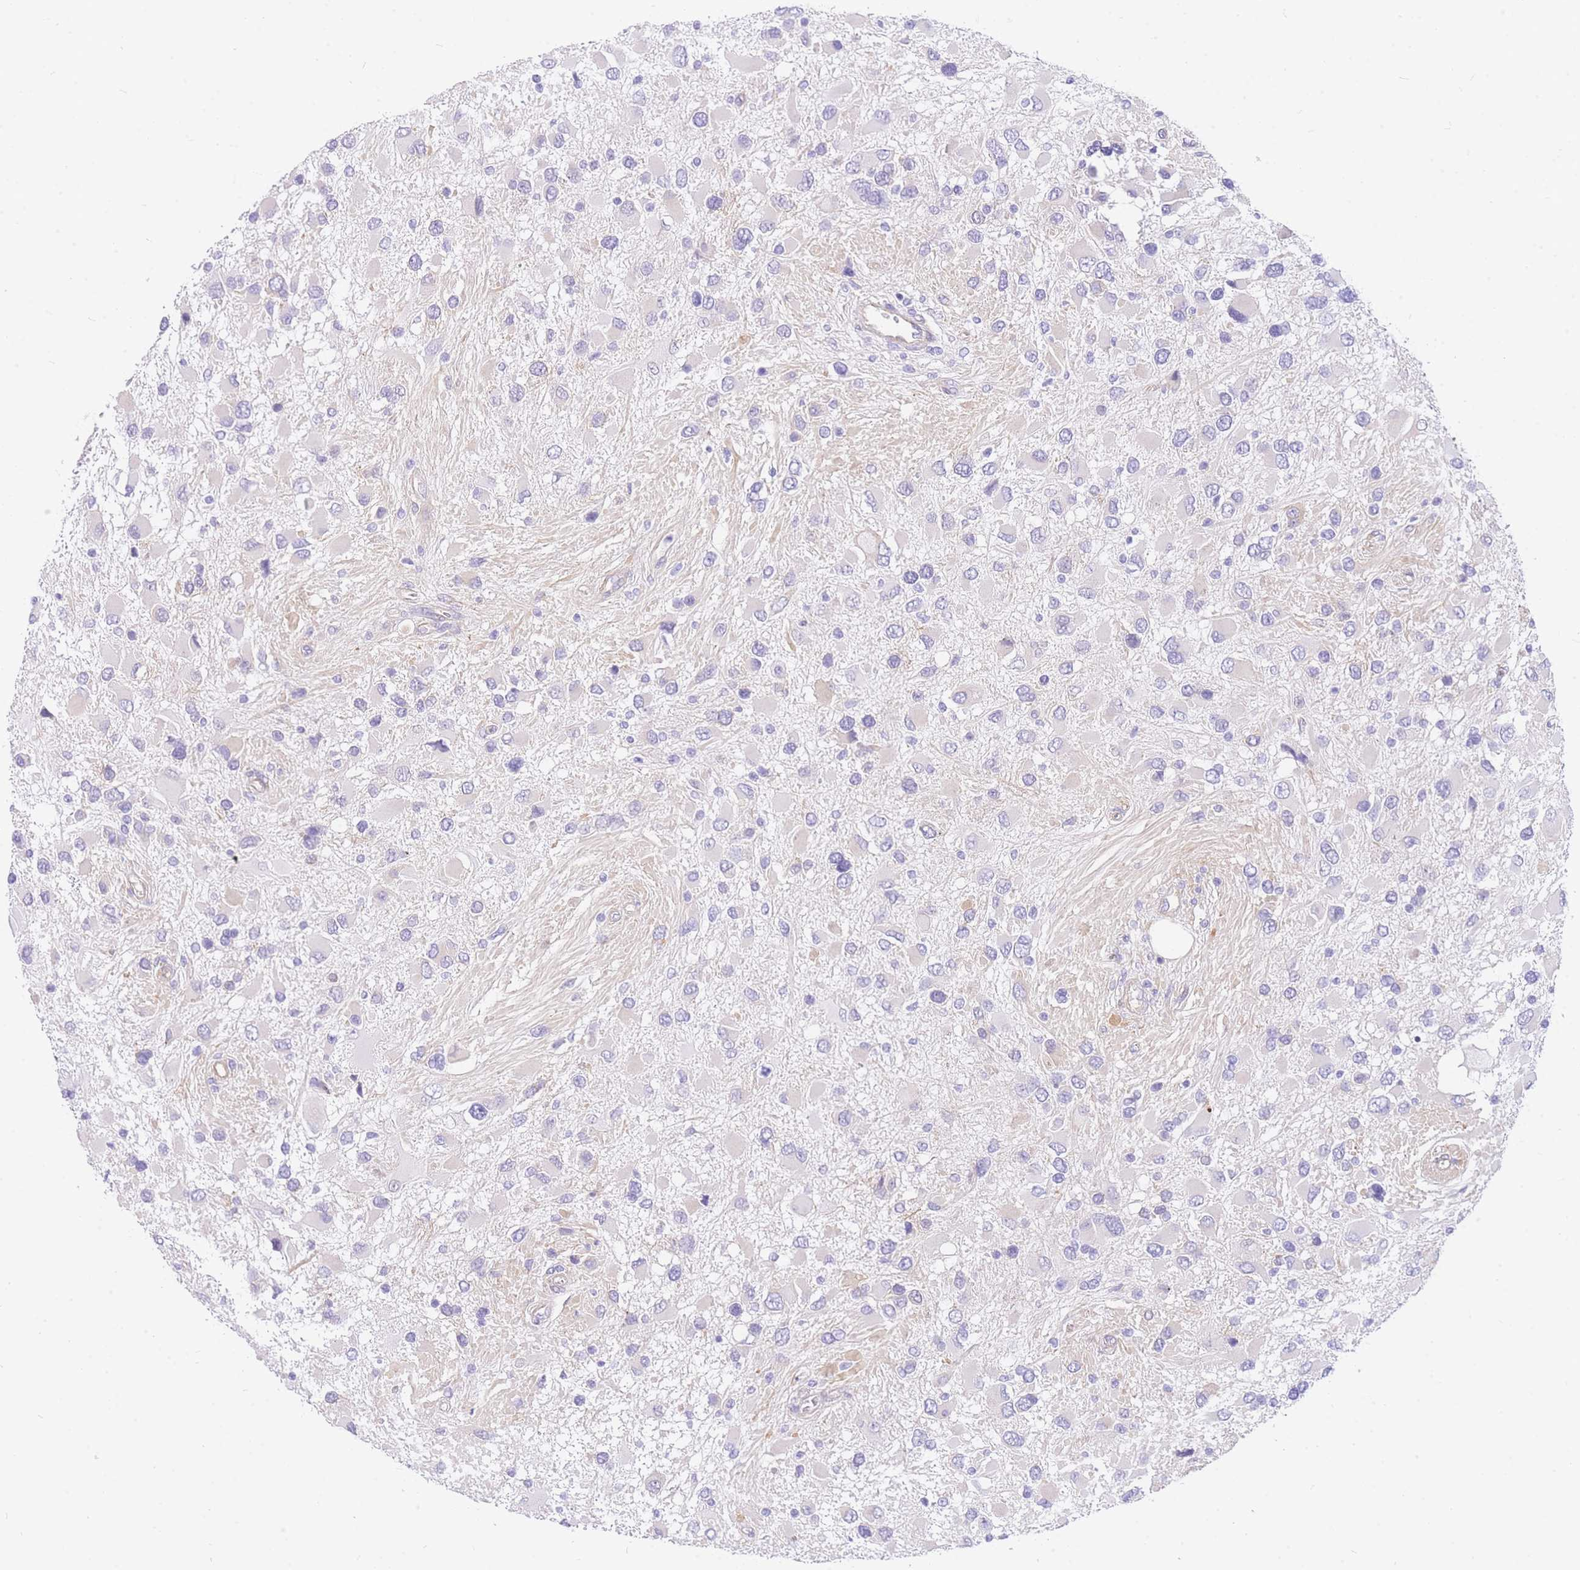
{"staining": {"intensity": "negative", "quantity": "none", "location": "none"}, "tissue": "glioma", "cell_type": "Tumor cells", "image_type": "cancer", "snomed": [{"axis": "morphology", "description": "Glioma, malignant, High grade"}, {"axis": "topography", "description": "Brain"}], "caption": "Tumor cells are negative for brown protein staining in glioma.", "gene": "SRSF12", "patient": {"sex": "male", "age": 53}}